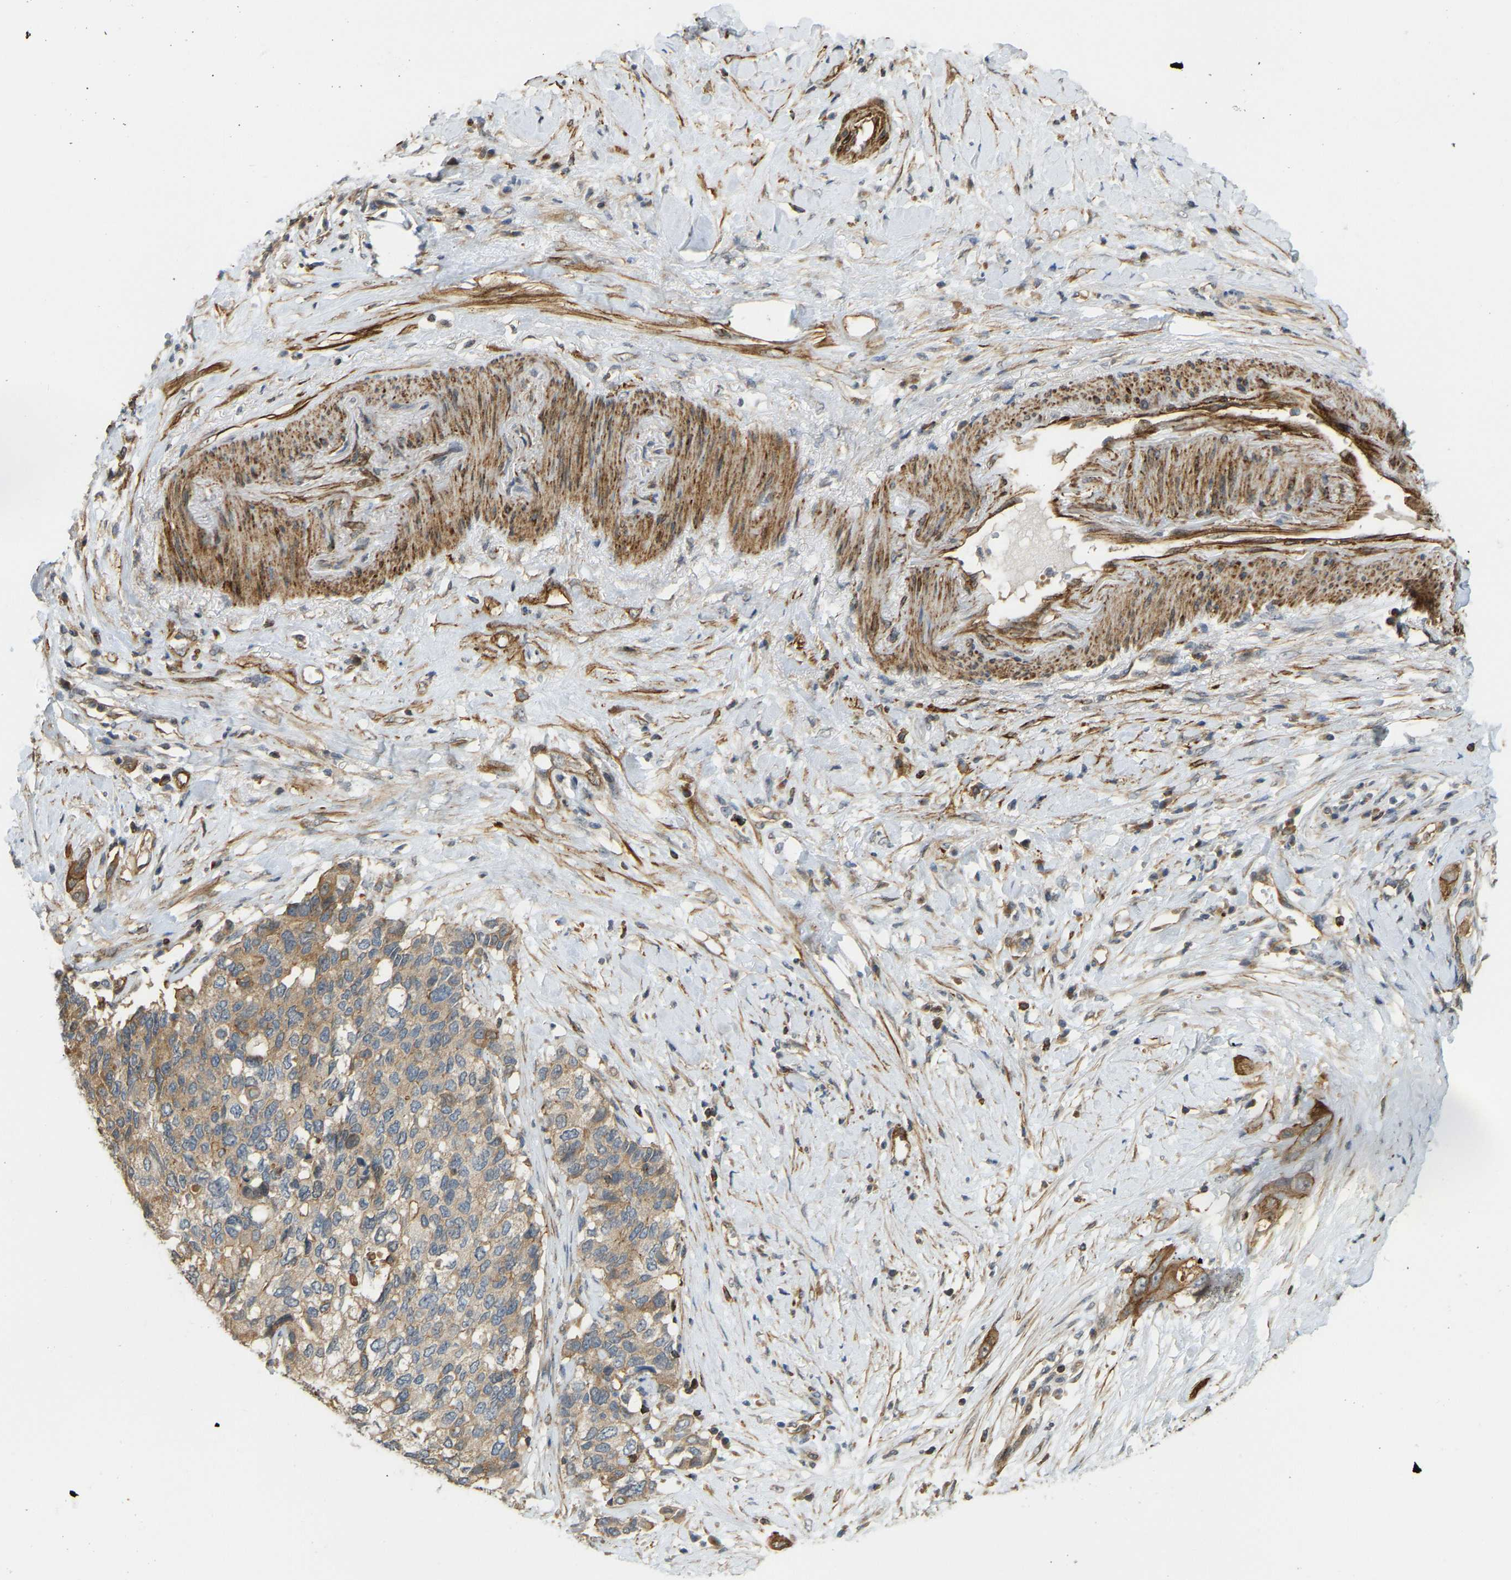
{"staining": {"intensity": "moderate", "quantity": ">75%", "location": "cytoplasmic/membranous"}, "tissue": "pancreatic cancer", "cell_type": "Tumor cells", "image_type": "cancer", "snomed": [{"axis": "morphology", "description": "Adenocarcinoma, NOS"}, {"axis": "topography", "description": "Pancreas"}], "caption": "Immunohistochemistry (DAB (3,3'-diaminobenzidine)) staining of pancreatic cancer reveals moderate cytoplasmic/membranous protein positivity in about >75% of tumor cells. The protein of interest is shown in brown color, while the nuclei are stained blue.", "gene": "KIAA1671", "patient": {"sex": "female", "age": 56}}